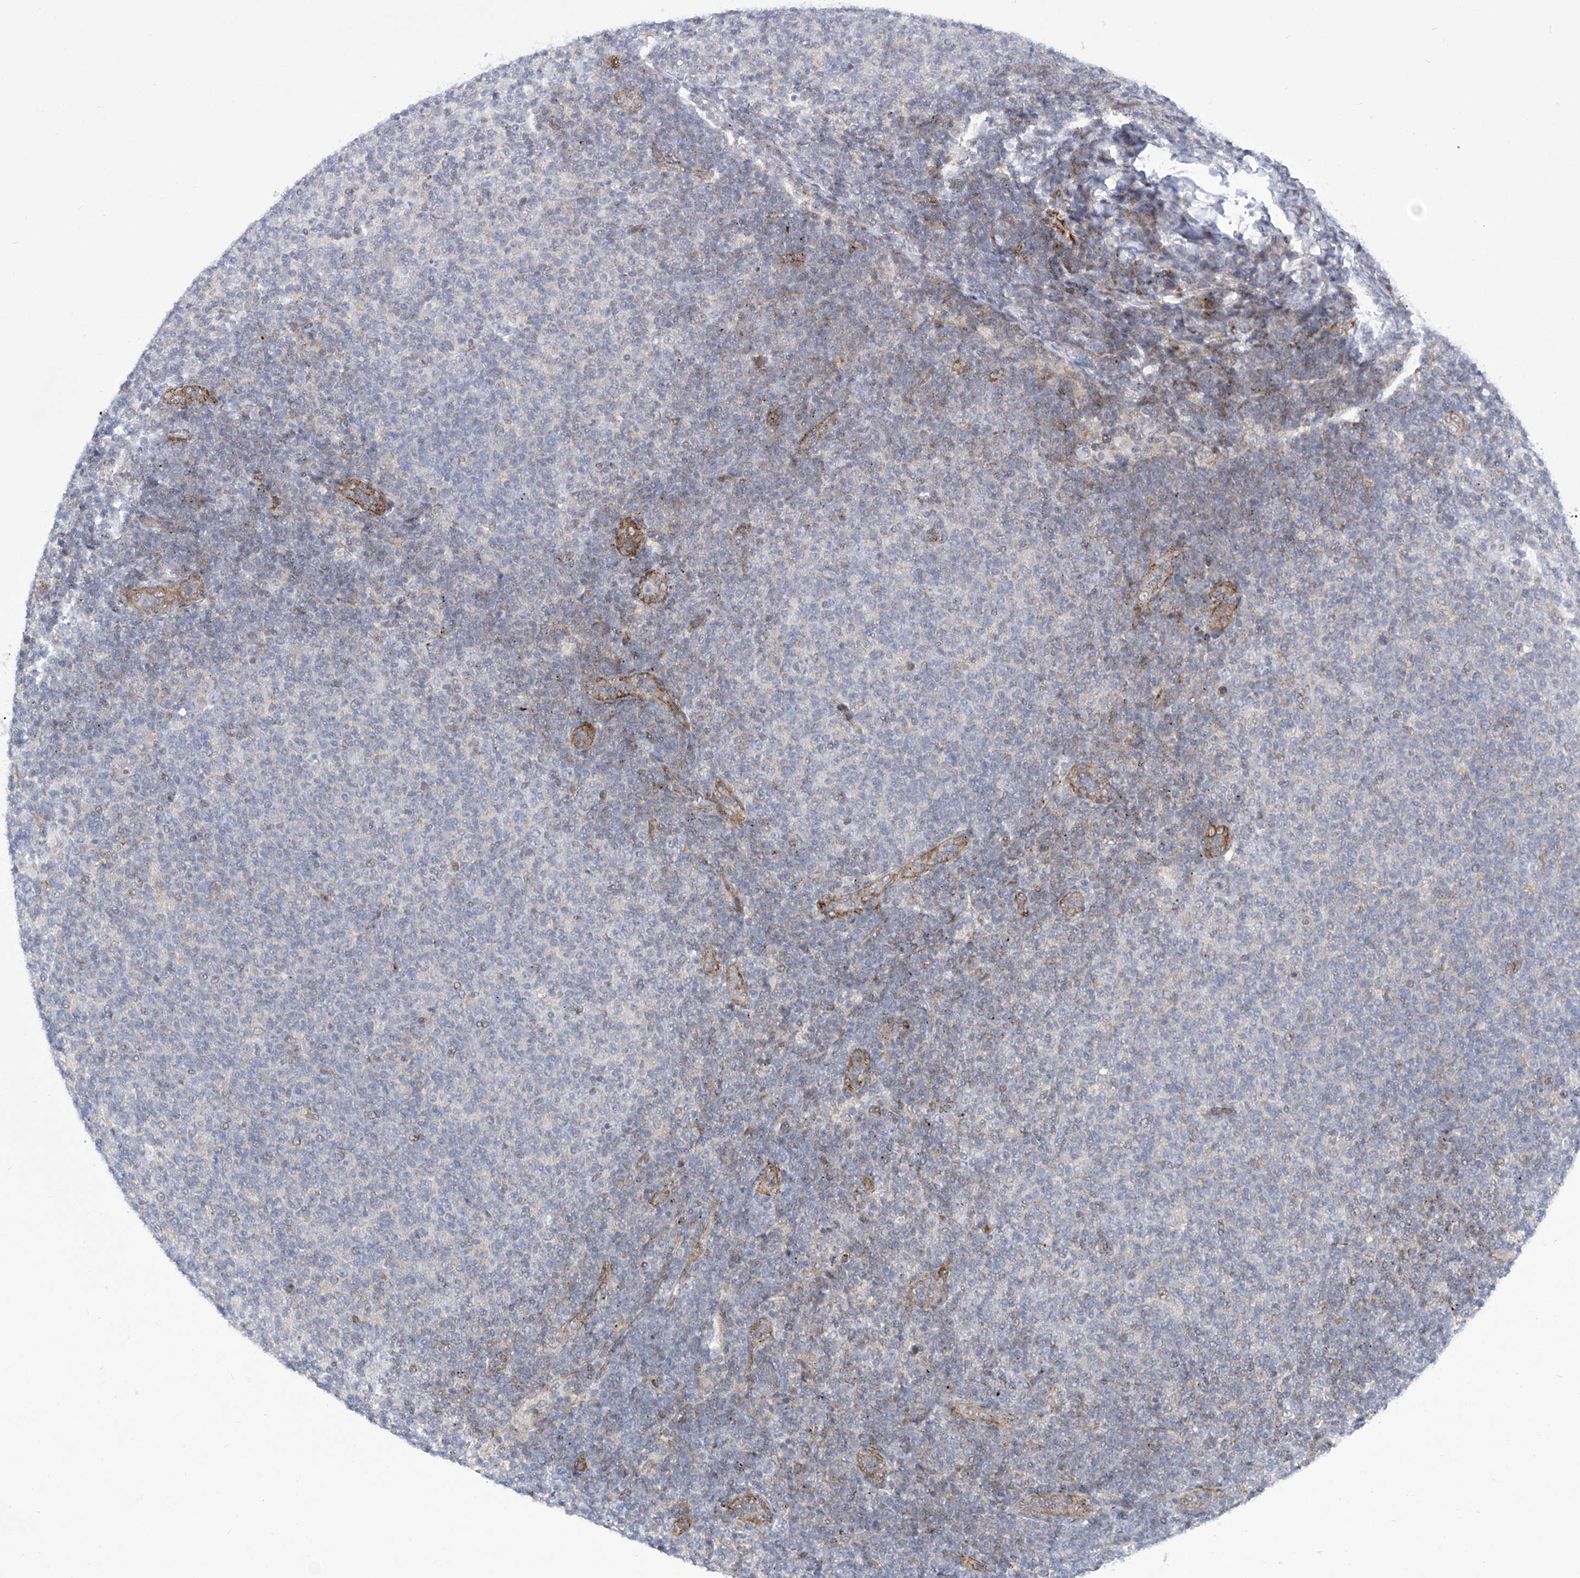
{"staining": {"intensity": "negative", "quantity": "none", "location": "none"}, "tissue": "lymphoma", "cell_type": "Tumor cells", "image_type": "cancer", "snomed": [{"axis": "morphology", "description": "Malignant lymphoma, non-Hodgkin's type, Low grade"}, {"axis": "topography", "description": "Lymph node"}], "caption": "This is a photomicrograph of immunohistochemistry (IHC) staining of lymphoma, which shows no positivity in tumor cells. Nuclei are stained in blue.", "gene": "CEP290", "patient": {"sex": "male", "age": 66}}